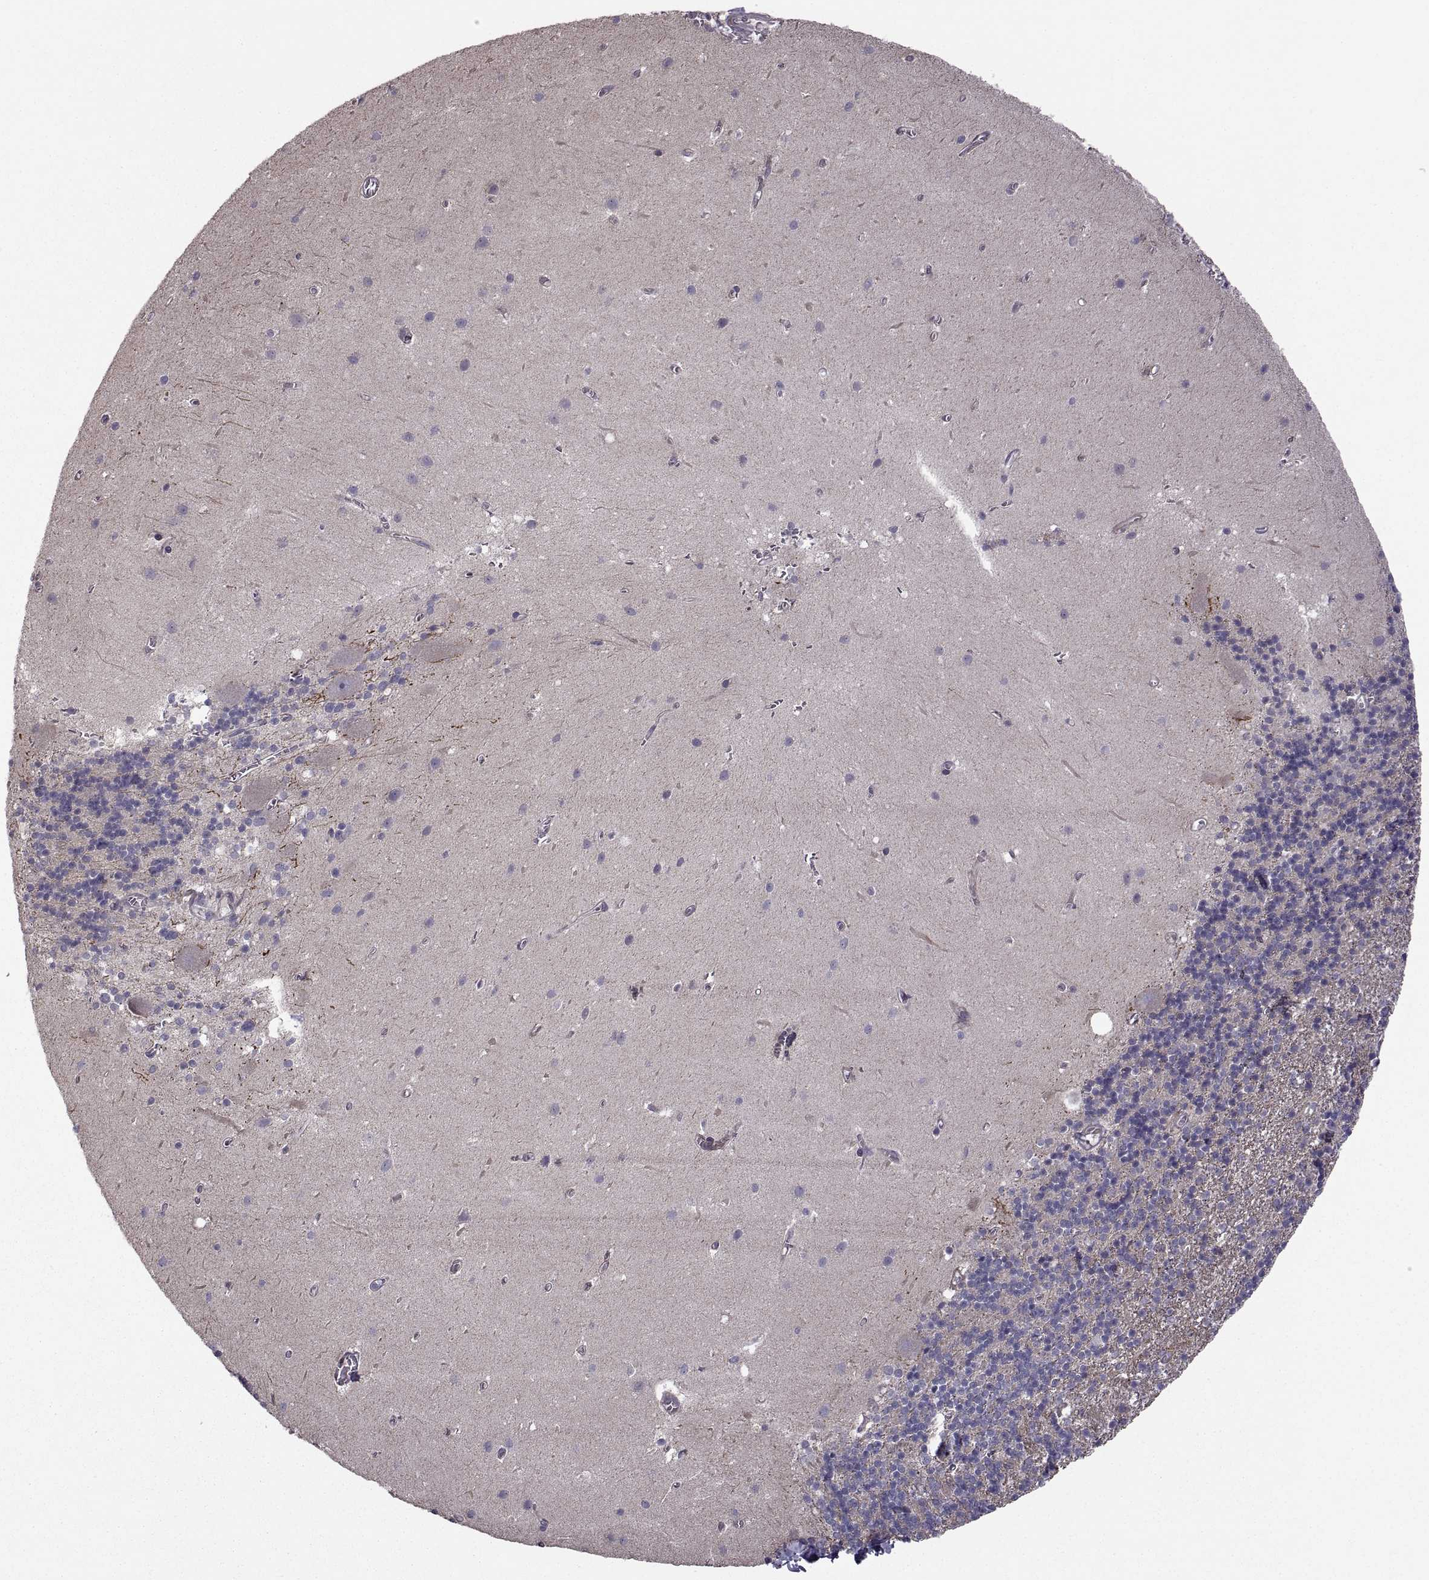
{"staining": {"intensity": "negative", "quantity": "none", "location": "none"}, "tissue": "cerebellum", "cell_type": "Cells in granular layer", "image_type": "normal", "snomed": [{"axis": "morphology", "description": "Normal tissue, NOS"}, {"axis": "topography", "description": "Cerebellum"}], "caption": "DAB immunohistochemical staining of benign human cerebellum displays no significant staining in cells in granular layer.", "gene": "PMM2", "patient": {"sex": "male", "age": 70}}